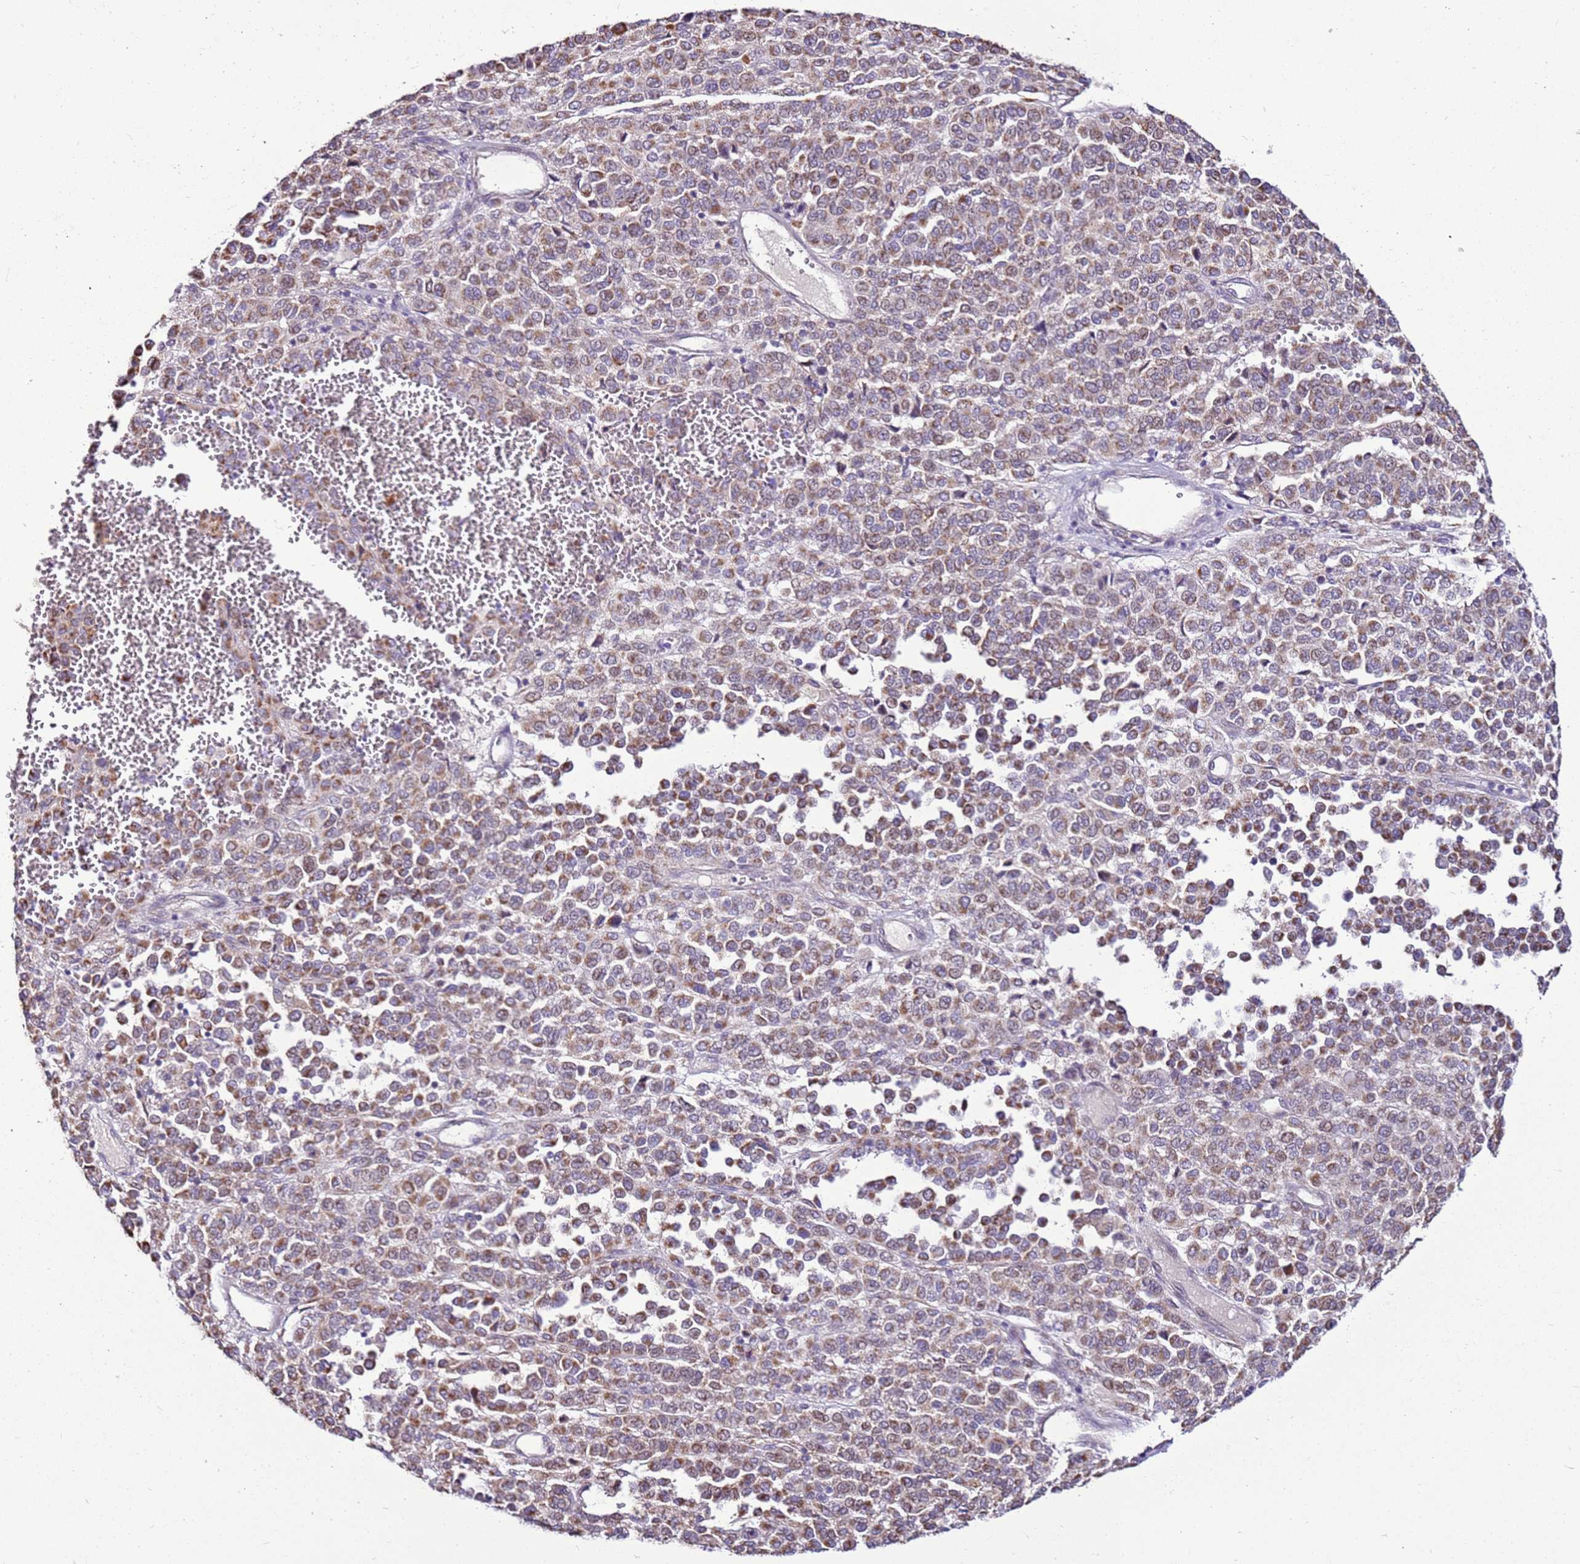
{"staining": {"intensity": "moderate", "quantity": ">75%", "location": "cytoplasmic/membranous"}, "tissue": "melanoma", "cell_type": "Tumor cells", "image_type": "cancer", "snomed": [{"axis": "morphology", "description": "Malignant melanoma, Metastatic site"}, {"axis": "topography", "description": "Pancreas"}], "caption": "The histopathology image exhibits immunohistochemical staining of melanoma. There is moderate cytoplasmic/membranous staining is appreciated in about >75% of tumor cells.", "gene": "SLC38A5", "patient": {"sex": "female", "age": 30}}